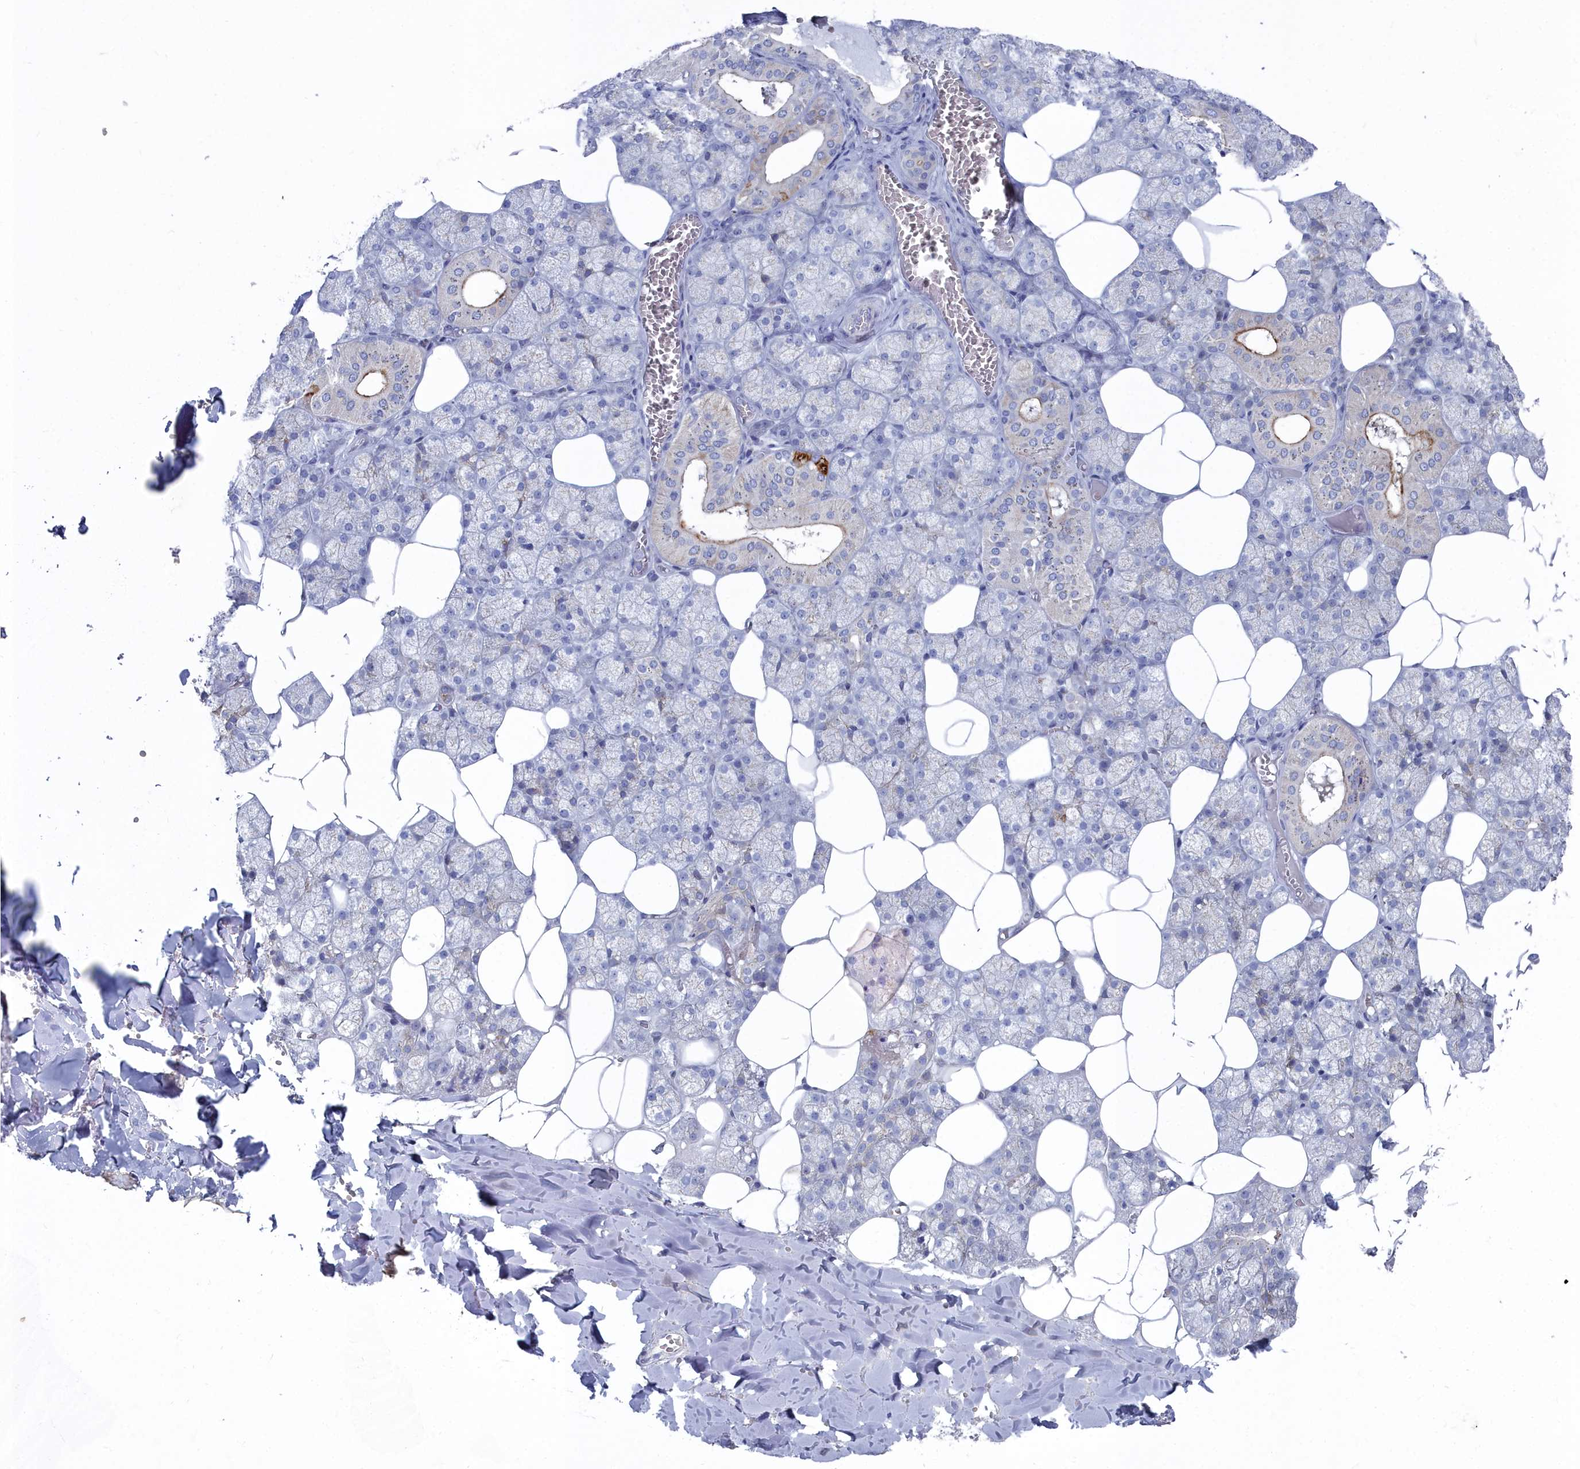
{"staining": {"intensity": "moderate", "quantity": "<25%", "location": "cytoplasmic/membranous"}, "tissue": "salivary gland", "cell_type": "Glandular cells", "image_type": "normal", "snomed": [{"axis": "morphology", "description": "Normal tissue, NOS"}, {"axis": "topography", "description": "Salivary gland"}], "caption": "Immunohistochemical staining of unremarkable human salivary gland reveals low levels of moderate cytoplasmic/membranous staining in about <25% of glandular cells.", "gene": "SHISAL2A", "patient": {"sex": "male", "age": 62}}